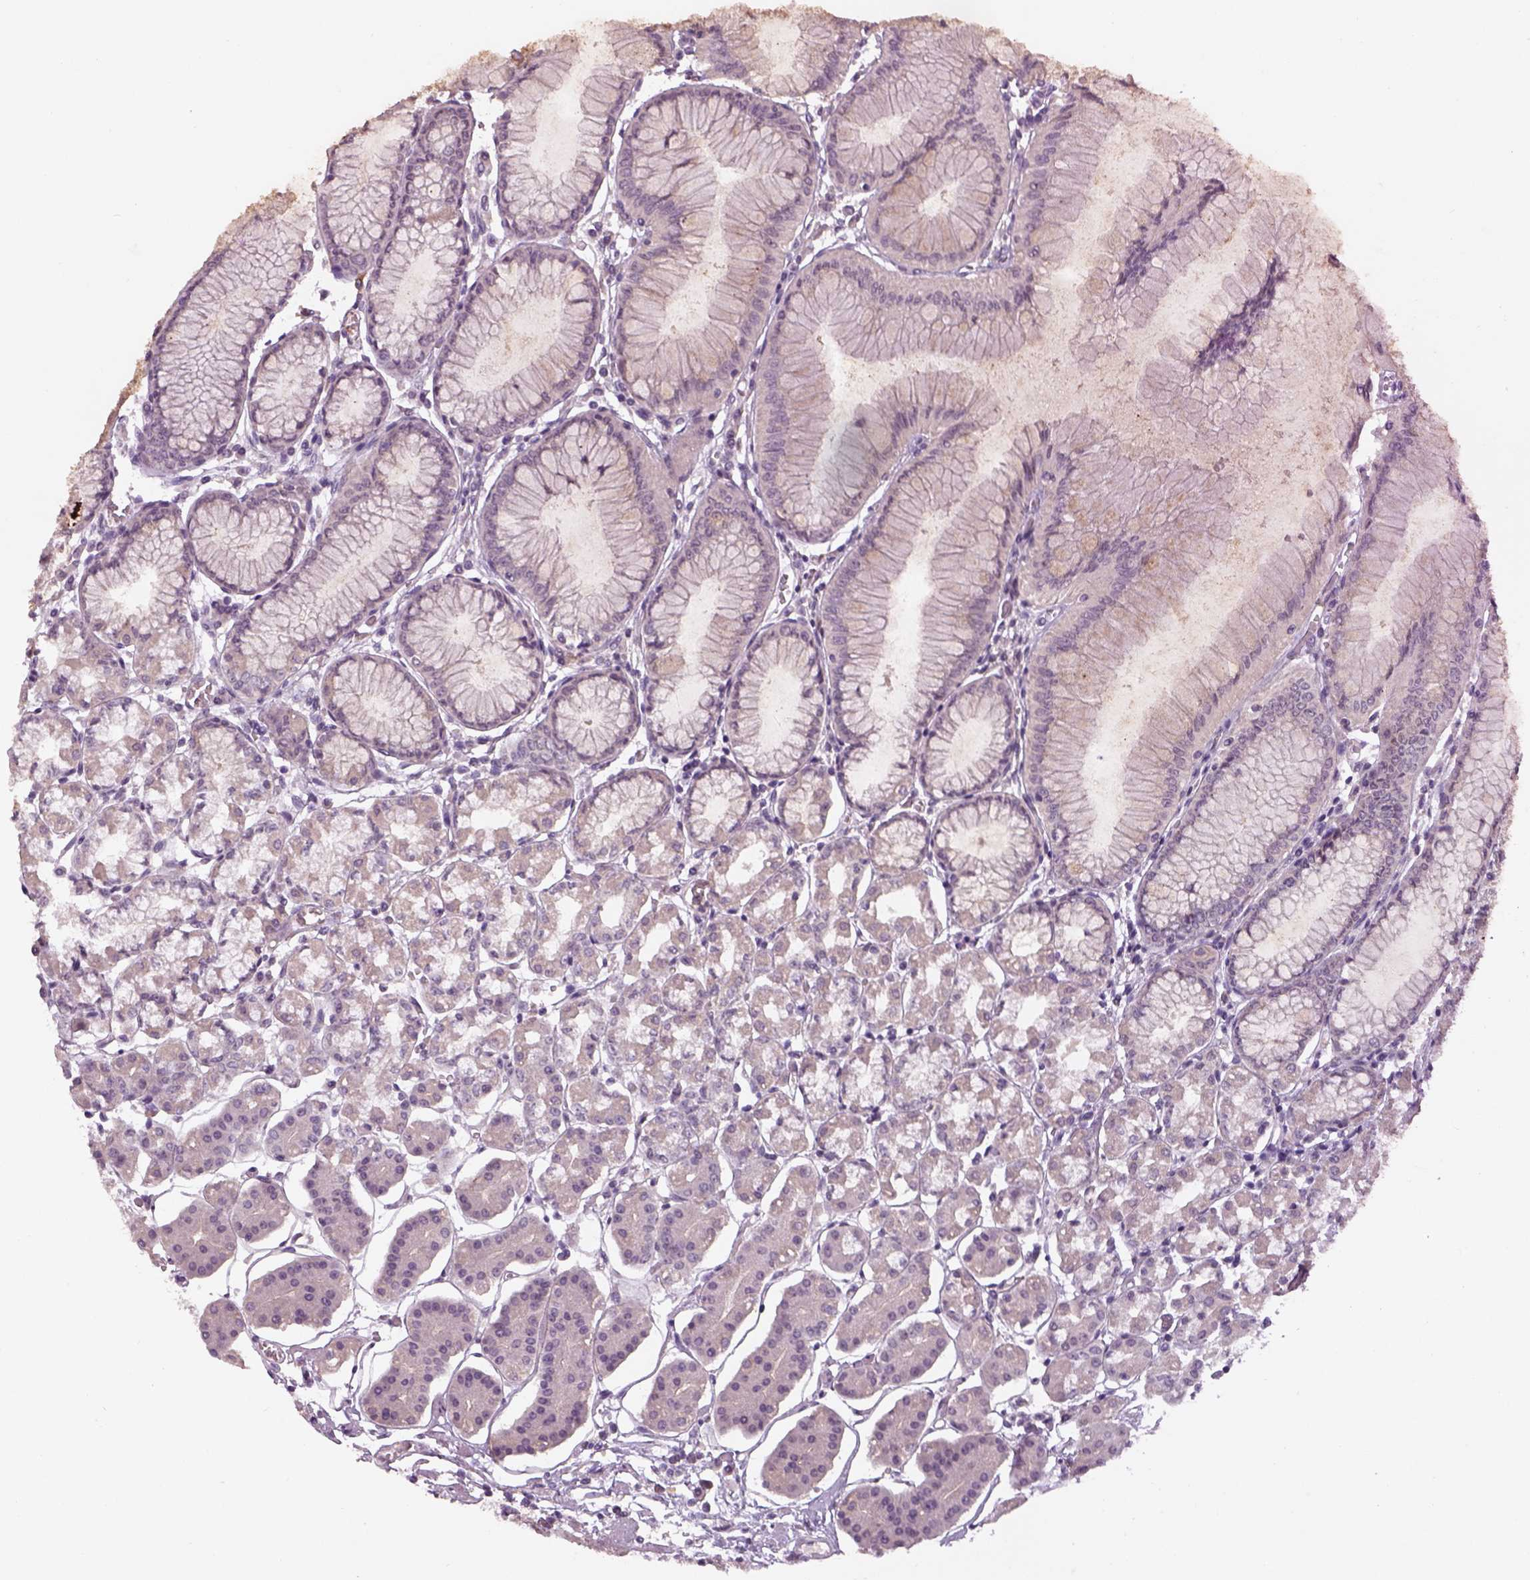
{"staining": {"intensity": "negative", "quantity": "none", "location": "none"}, "tissue": "stomach", "cell_type": "Glandular cells", "image_type": "normal", "snomed": [{"axis": "morphology", "description": "Normal tissue, NOS"}, {"axis": "topography", "description": "Skeletal muscle"}, {"axis": "topography", "description": "Stomach"}], "caption": "The micrograph demonstrates no significant positivity in glandular cells of stomach.", "gene": "GDNF", "patient": {"sex": "female", "age": 57}}